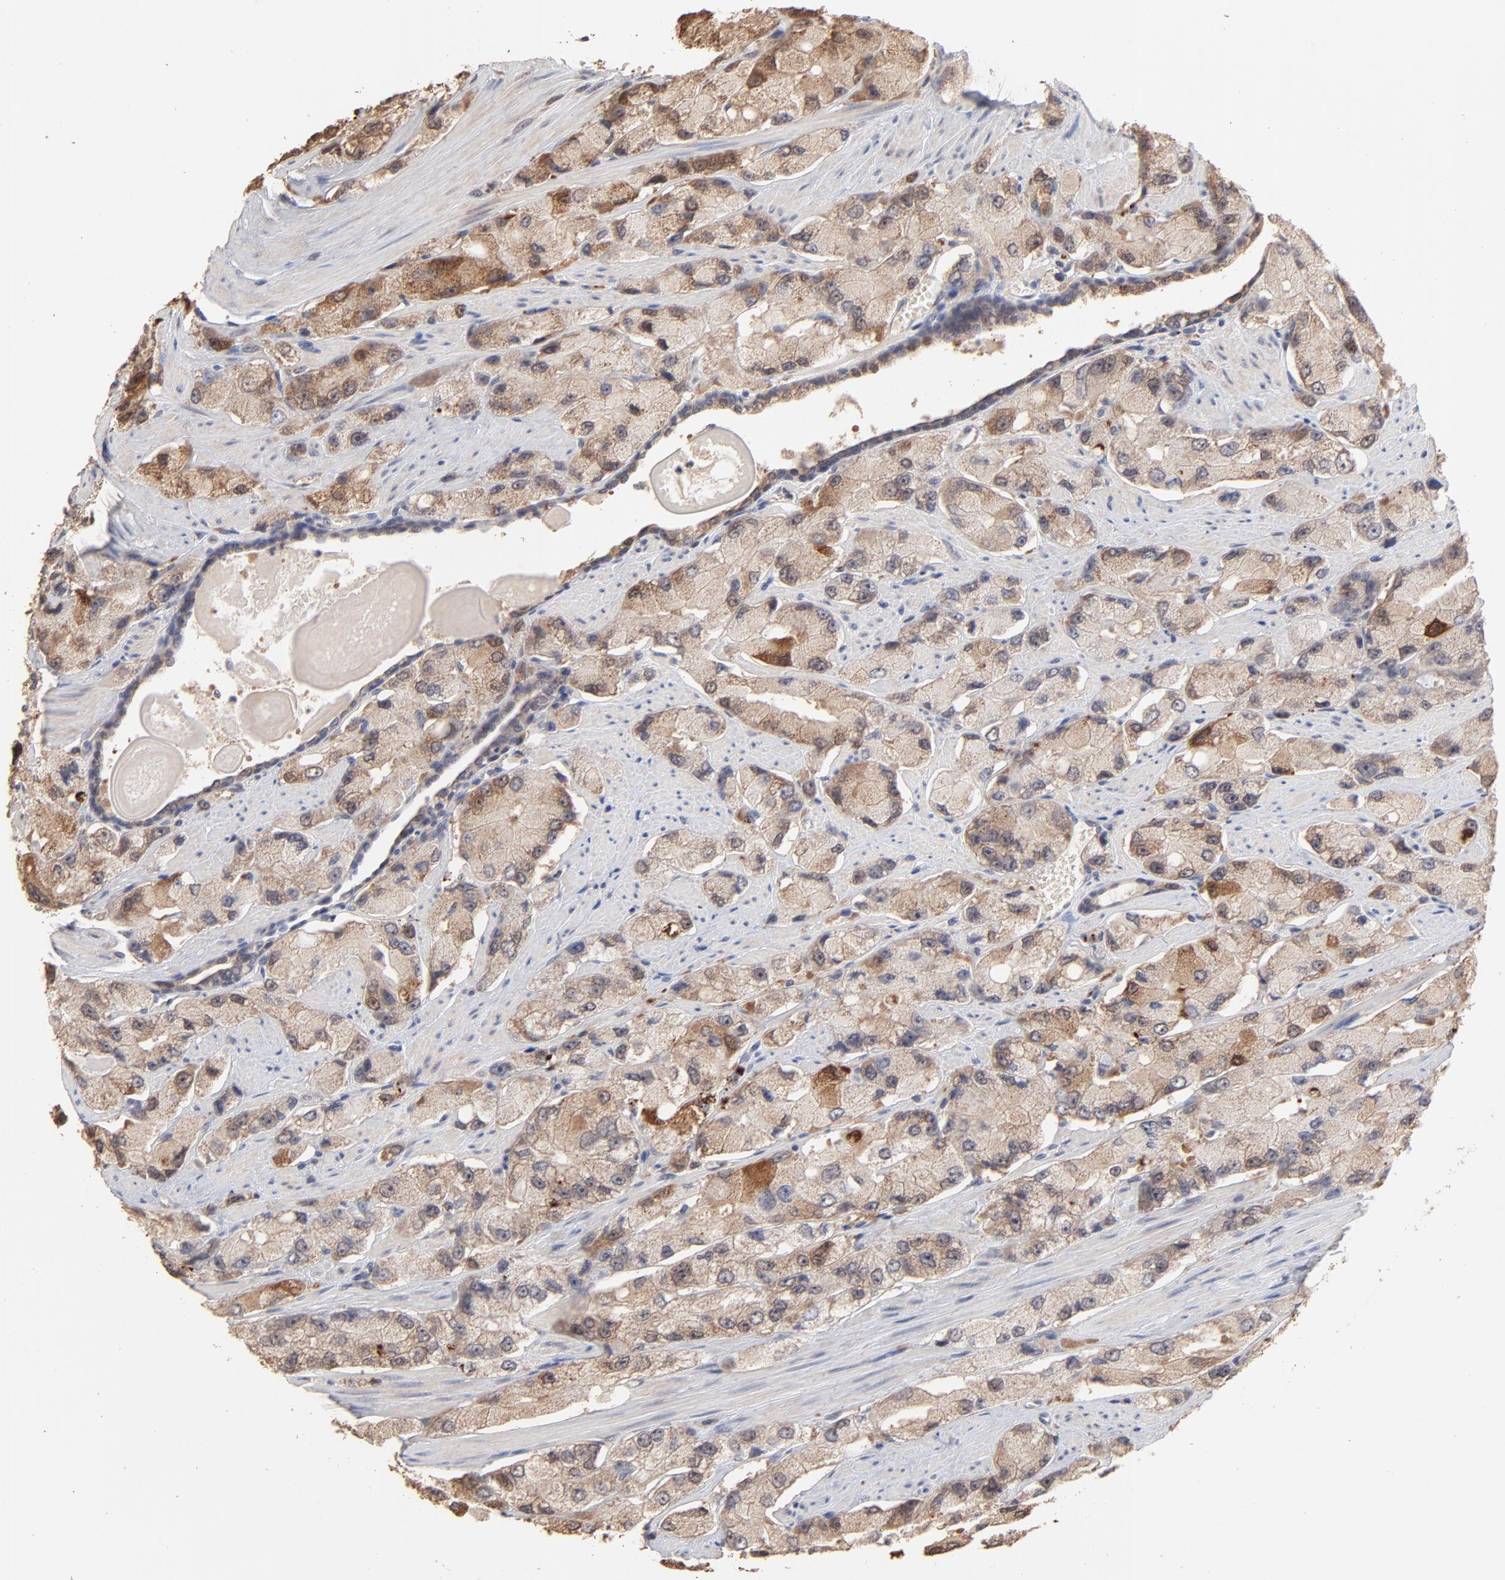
{"staining": {"intensity": "moderate", "quantity": "25%-75%", "location": "cytoplasmic/membranous"}, "tissue": "prostate cancer", "cell_type": "Tumor cells", "image_type": "cancer", "snomed": [{"axis": "morphology", "description": "Adenocarcinoma, High grade"}, {"axis": "topography", "description": "Prostate"}], "caption": "A brown stain shows moderate cytoplasmic/membranous positivity of a protein in prostate cancer (high-grade adenocarcinoma) tumor cells.", "gene": "MSL2", "patient": {"sex": "male", "age": 58}}